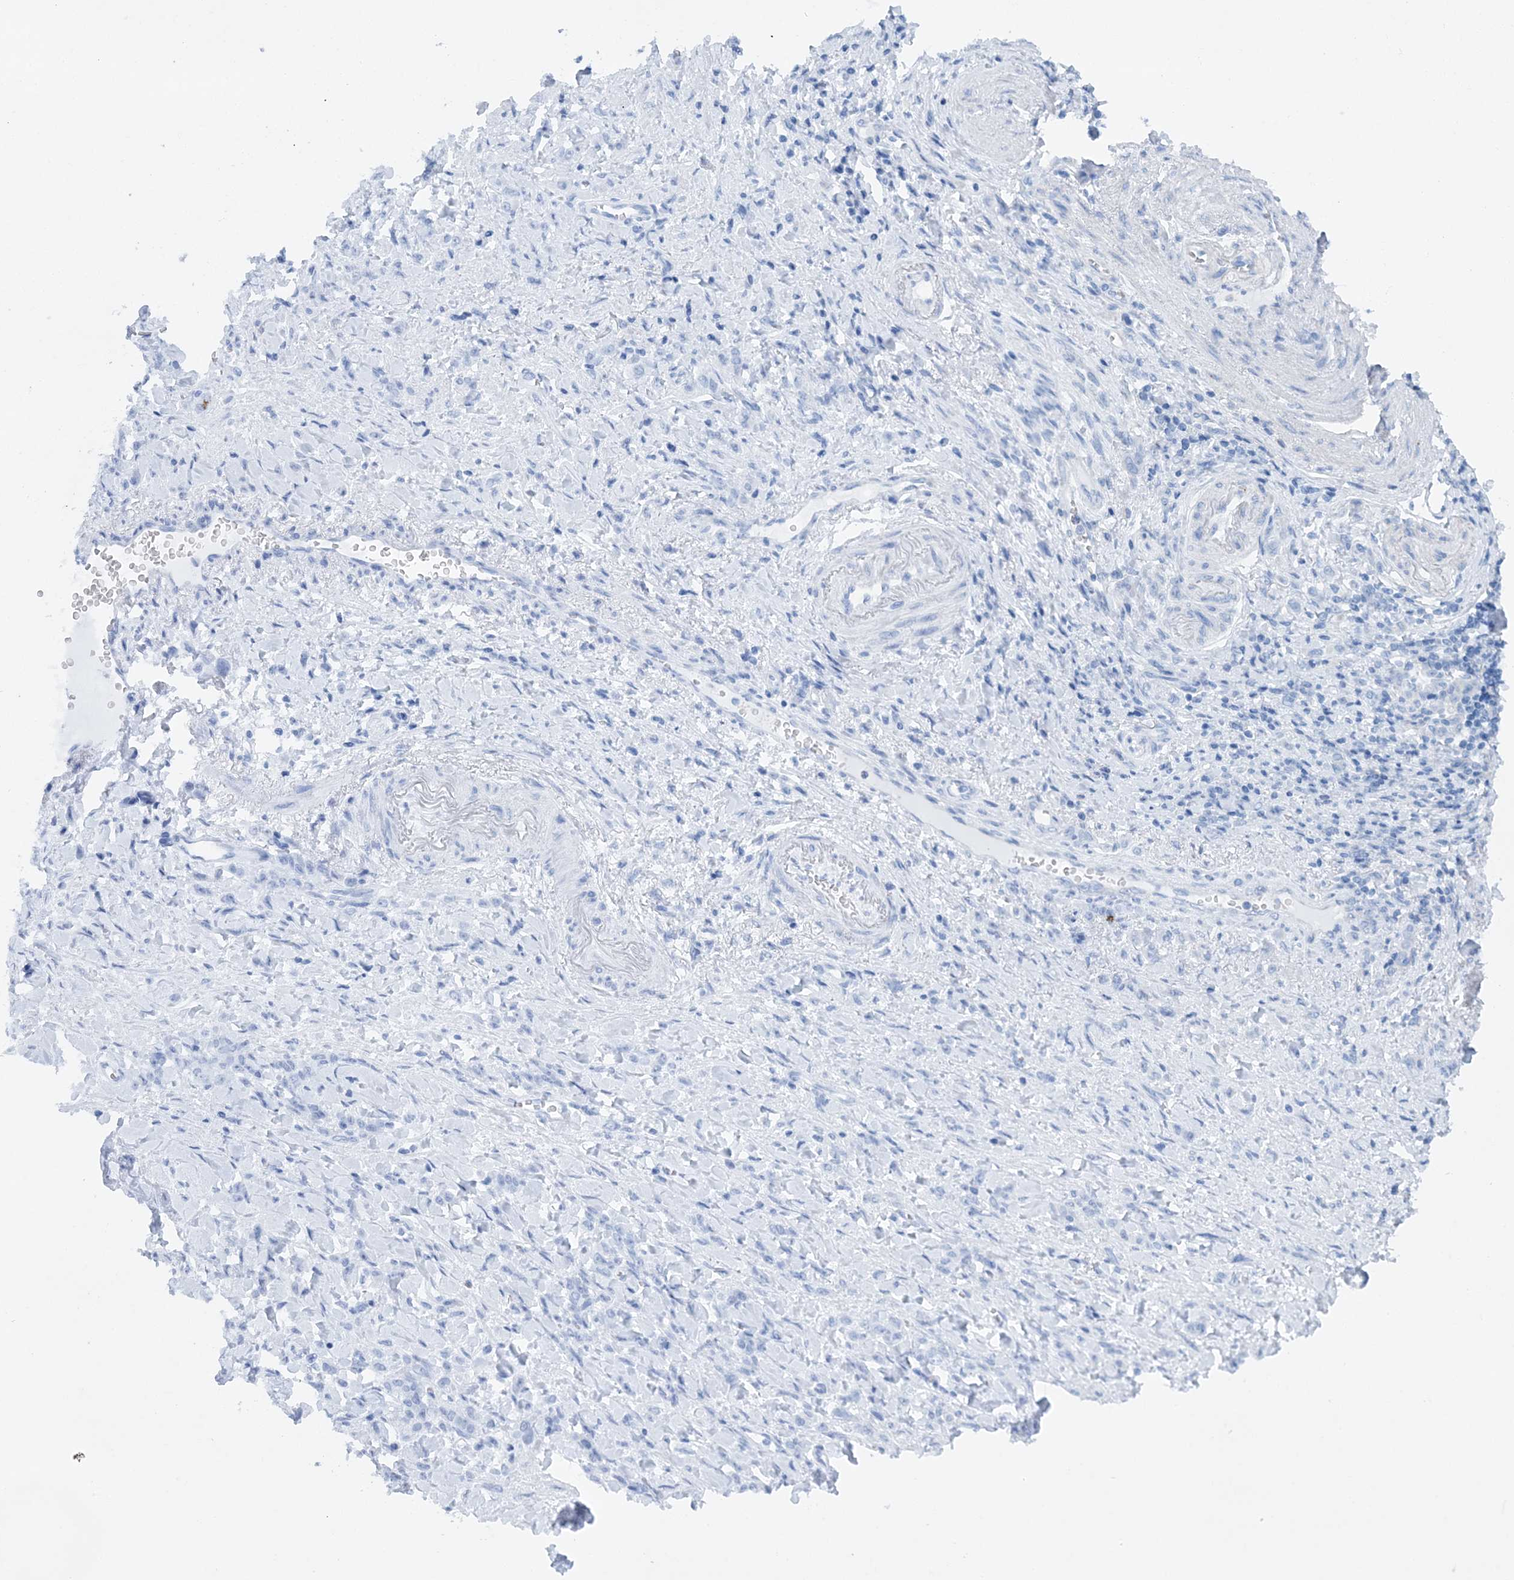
{"staining": {"intensity": "negative", "quantity": "none", "location": "none"}, "tissue": "stomach cancer", "cell_type": "Tumor cells", "image_type": "cancer", "snomed": [{"axis": "morphology", "description": "Normal tissue, NOS"}, {"axis": "morphology", "description": "Adenocarcinoma, NOS"}, {"axis": "topography", "description": "Stomach"}], "caption": "This is an IHC micrograph of human stomach adenocarcinoma. There is no staining in tumor cells.", "gene": "PTTG1IP", "patient": {"sex": "male", "age": 82}}